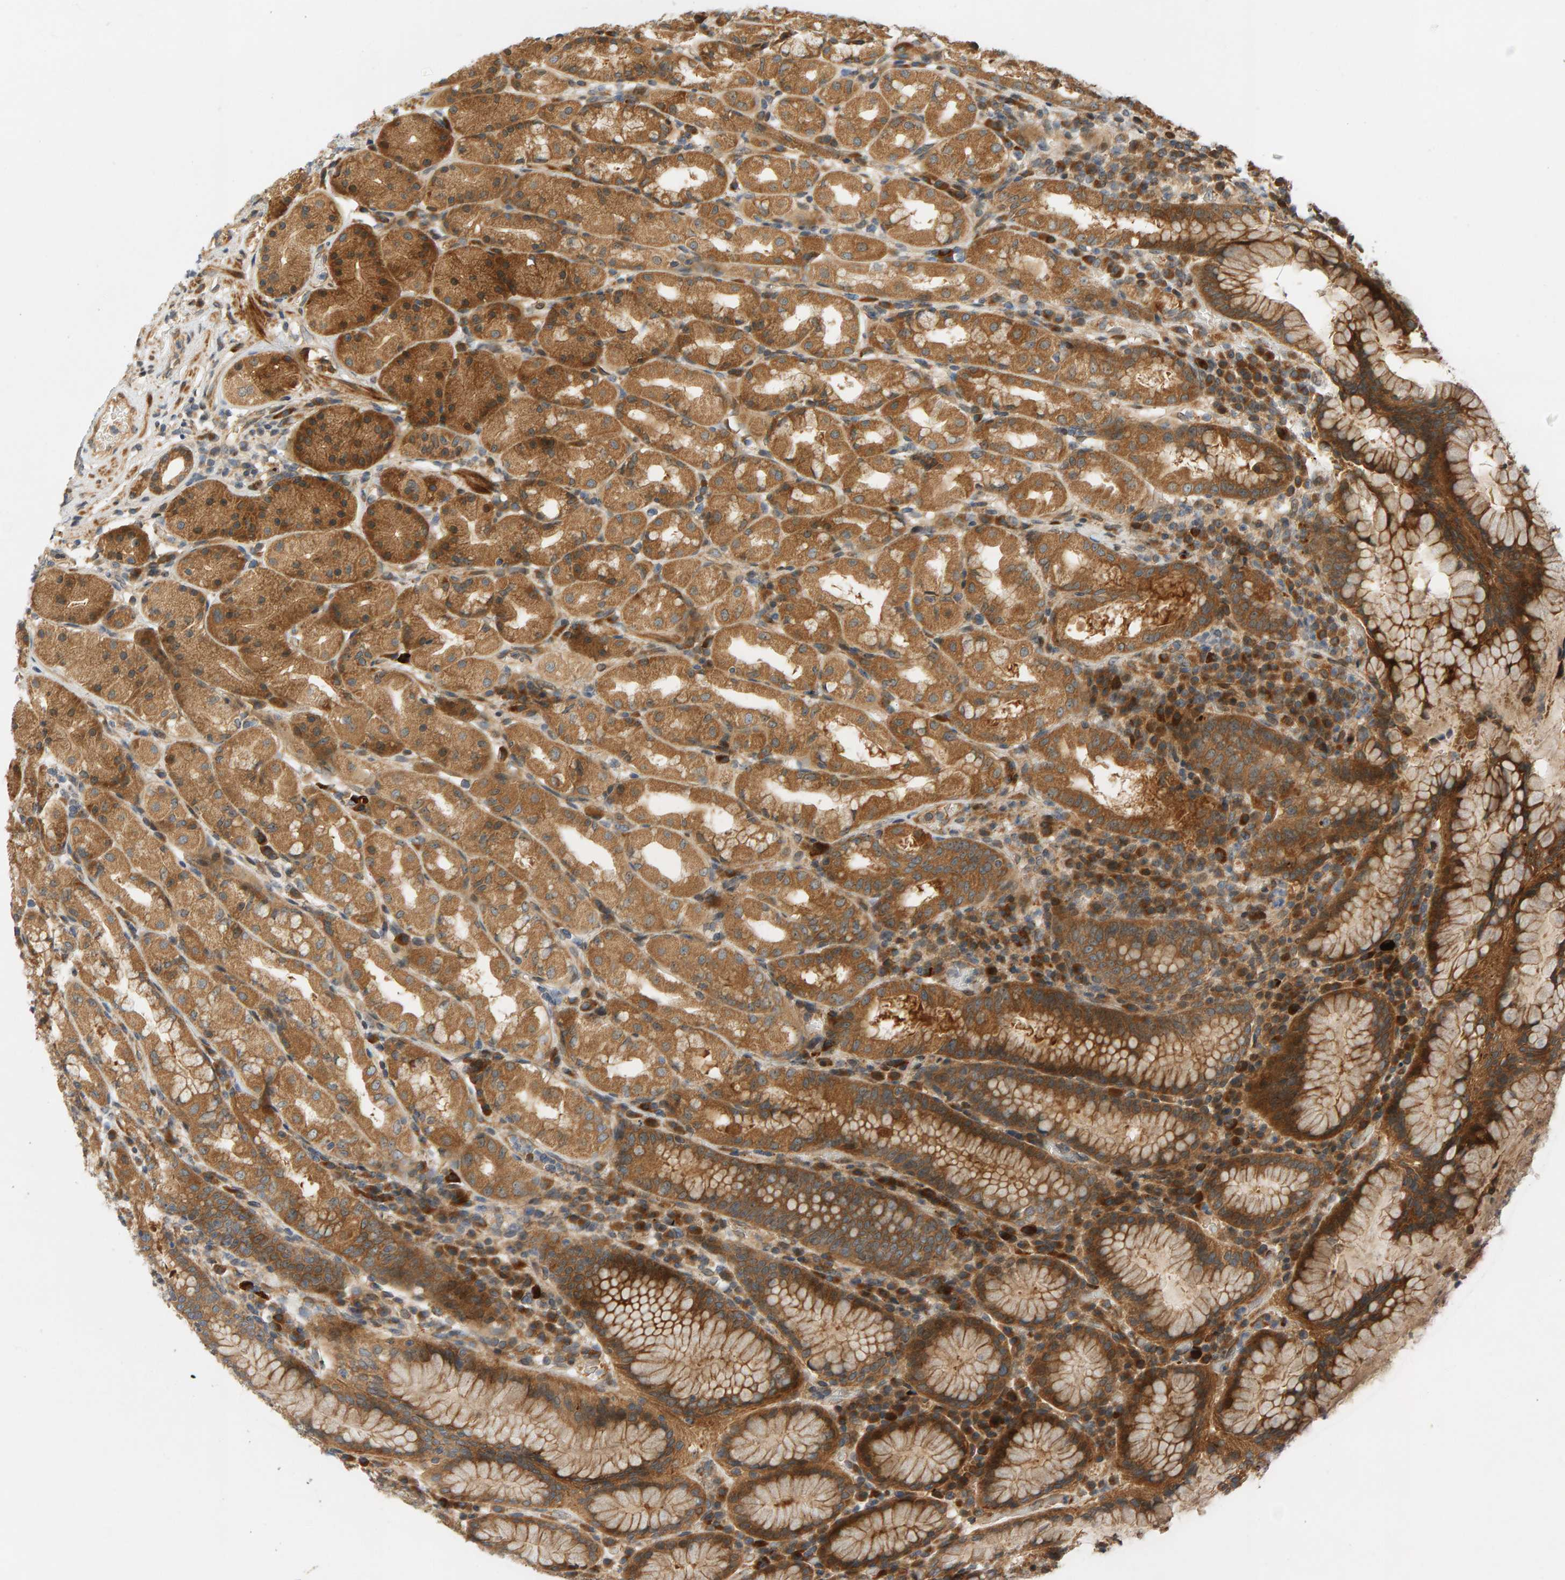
{"staining": {"intensity": "strong", "quantity": ">75%", "location": "cytoplasmic/membranous"}, "tissue": "stomach", "cell_type": "Glandular cells", "image_type": "normal", "snomed": [{"axis": "morphology", "description": "Normal tissue, NOS"}, {"axis": "topography", "description": "Stomach, lower"}], "caption": "A high-resolution histopathology image shows immunohistochemistry (IHC) staining of normal stomach, which displays strong cytoplasmic/membranous expression in about >75% of glandular cells. The protein is shown in brown color, while the nuclei are stained blue.", "gene": "BAHCC1", "patient": {"sex": "female", "age": 56}}